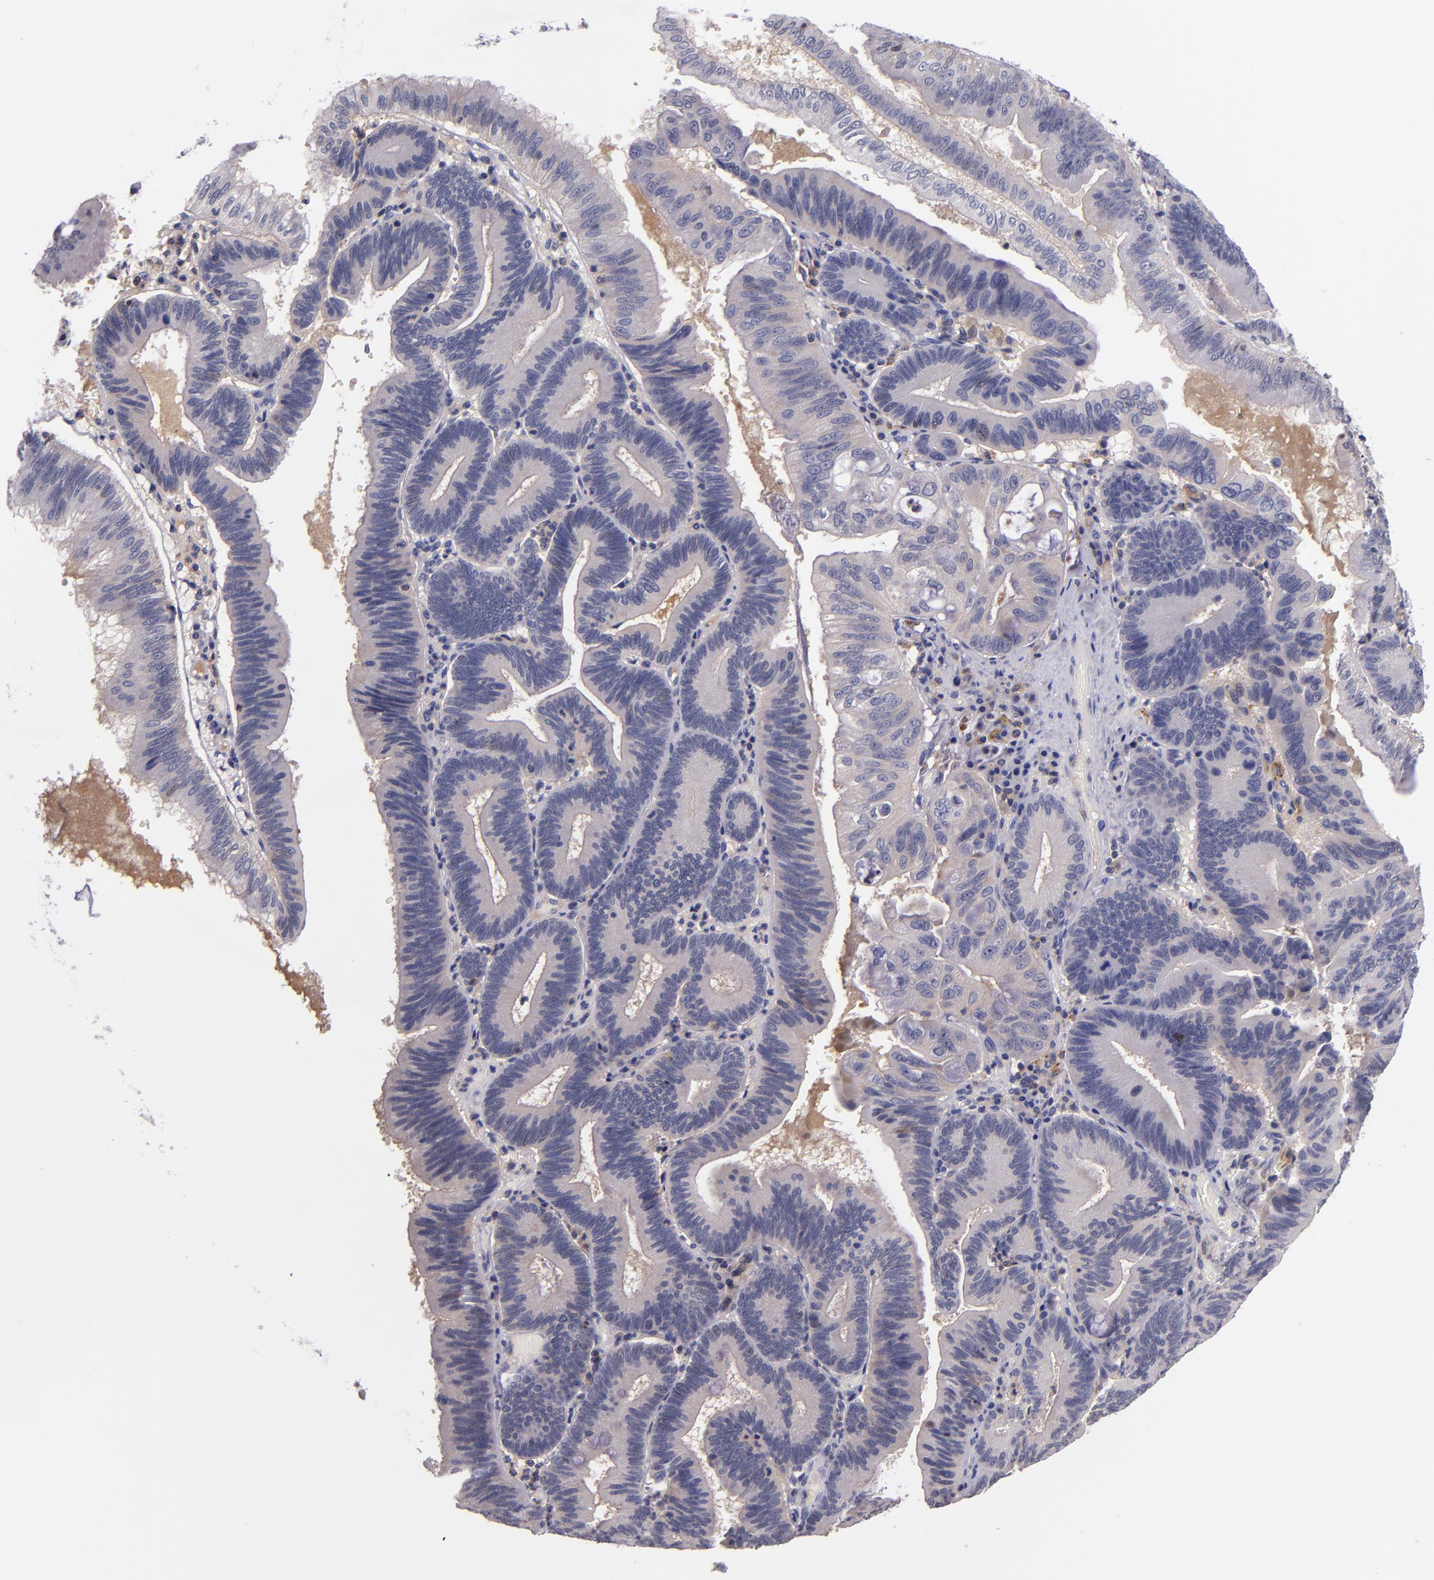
{"staining": {"intensity": "weak", "quantity": "25%-75%", "location": "cytoplasmic/membranous"}, "tissue": "pancreatic cancer", "cell_type": "Tumor cells", "image_type": "cancer", "snomed": [{"axis": "morphology", "description": "Adenocarcinoma, NOS"}, {"axis": "topography", "description": "Pancreas"}], "caption": "Human adenocarcinoma (pancreatic) stained with a brown dye exhibits weak cytoplasmic/membranous positive positivity in about 25%-75% of tumor cells.", "gene": "RBP4", "patient": {"sex": "male", "age": 82}}